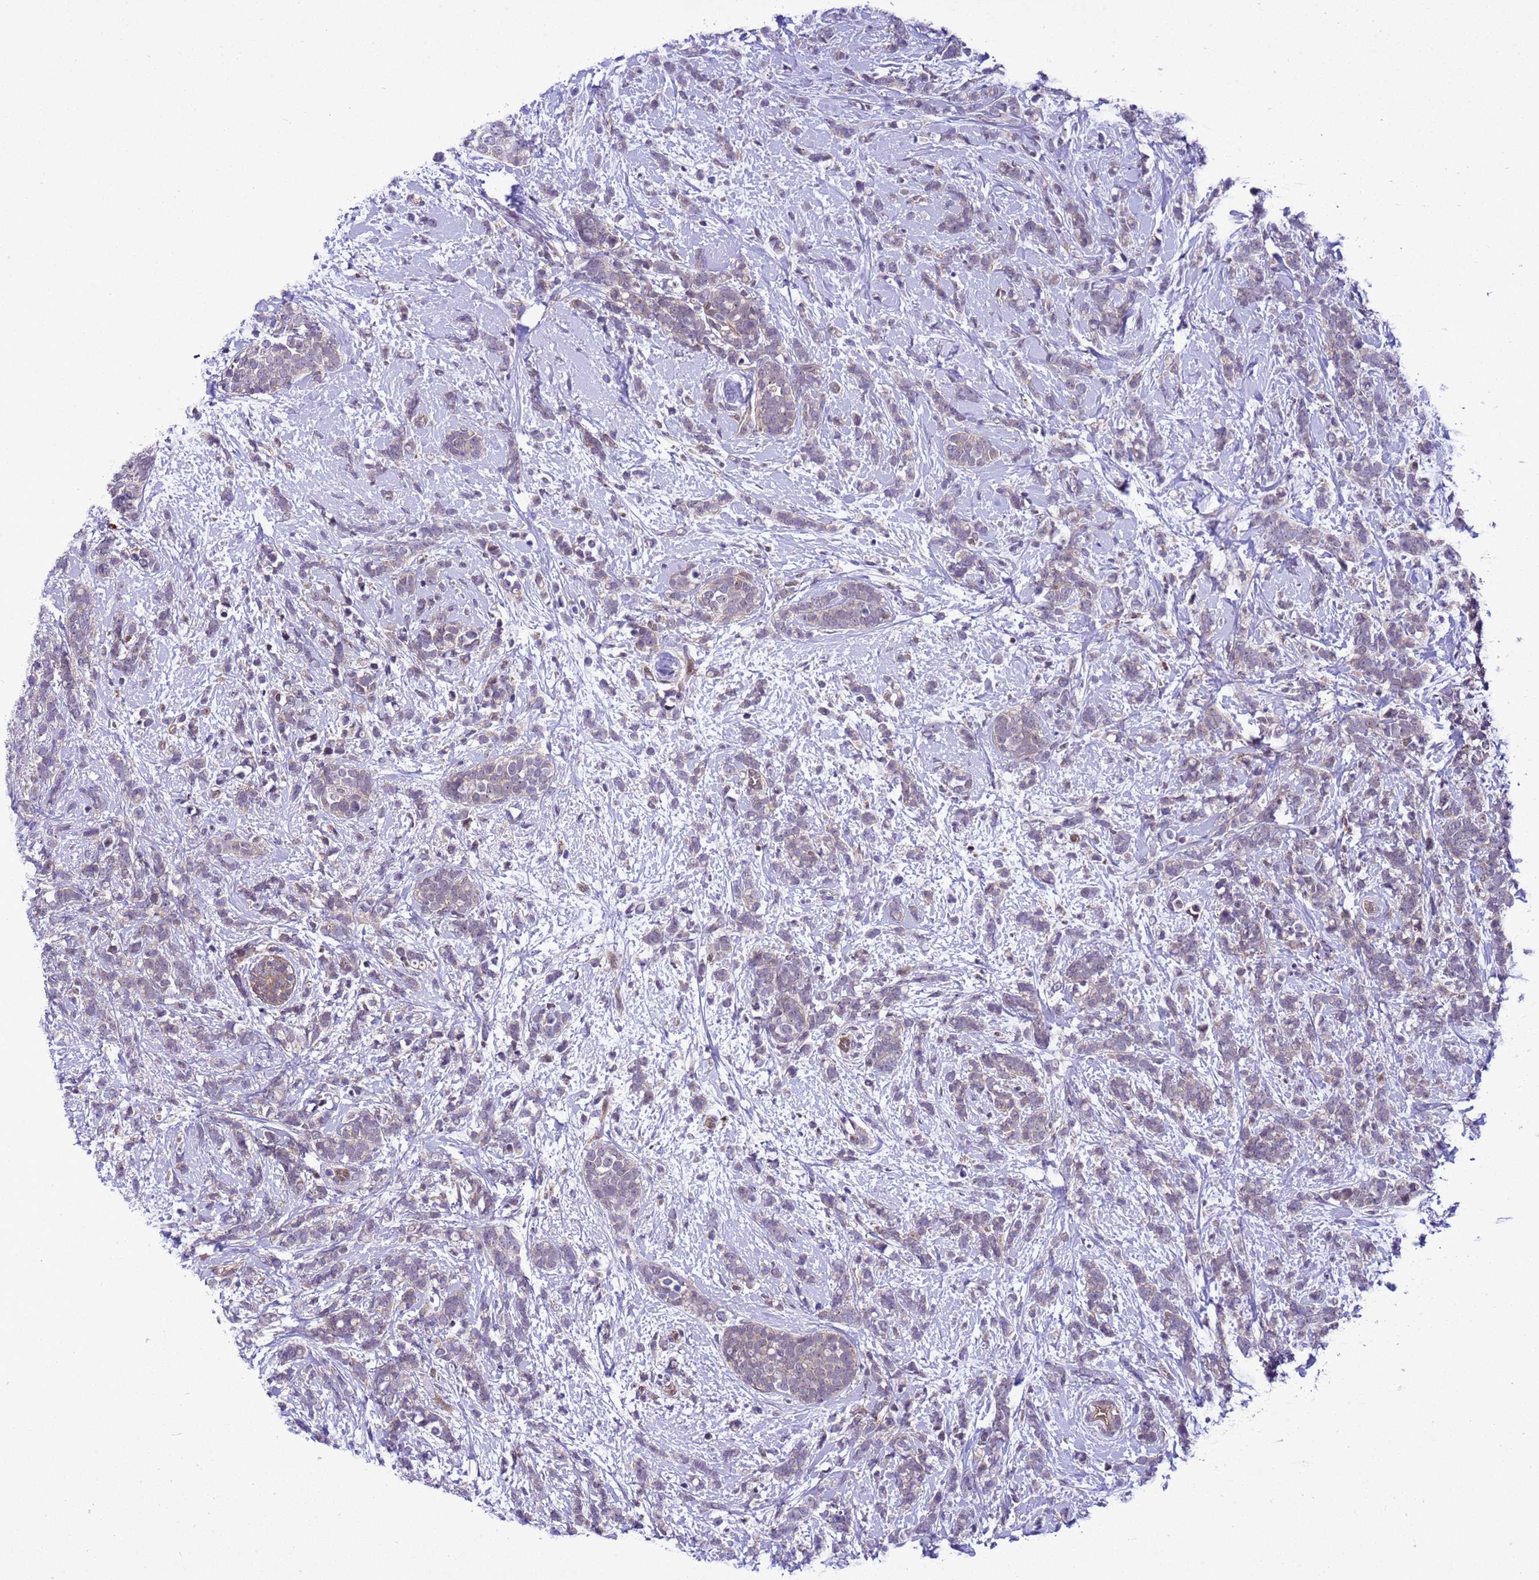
{"staining": {"intensity": "negative", "quantity": "none", "location": "none"}, "tissue": "breast cancer", "cell_type": "Tumor cells", "image_type": "cancer", "snomed": [{"axis": "morphology", "description": "Lobular carcinoma"}, {"axis": "topography", "description": "Breast"}], "caption": "Immunohistochemistry of lobular carcinoma (breast) demonstrates no expression in tumor cells.", "gene": "RASD1", "patient": {"sex": "female", "age": 58}}